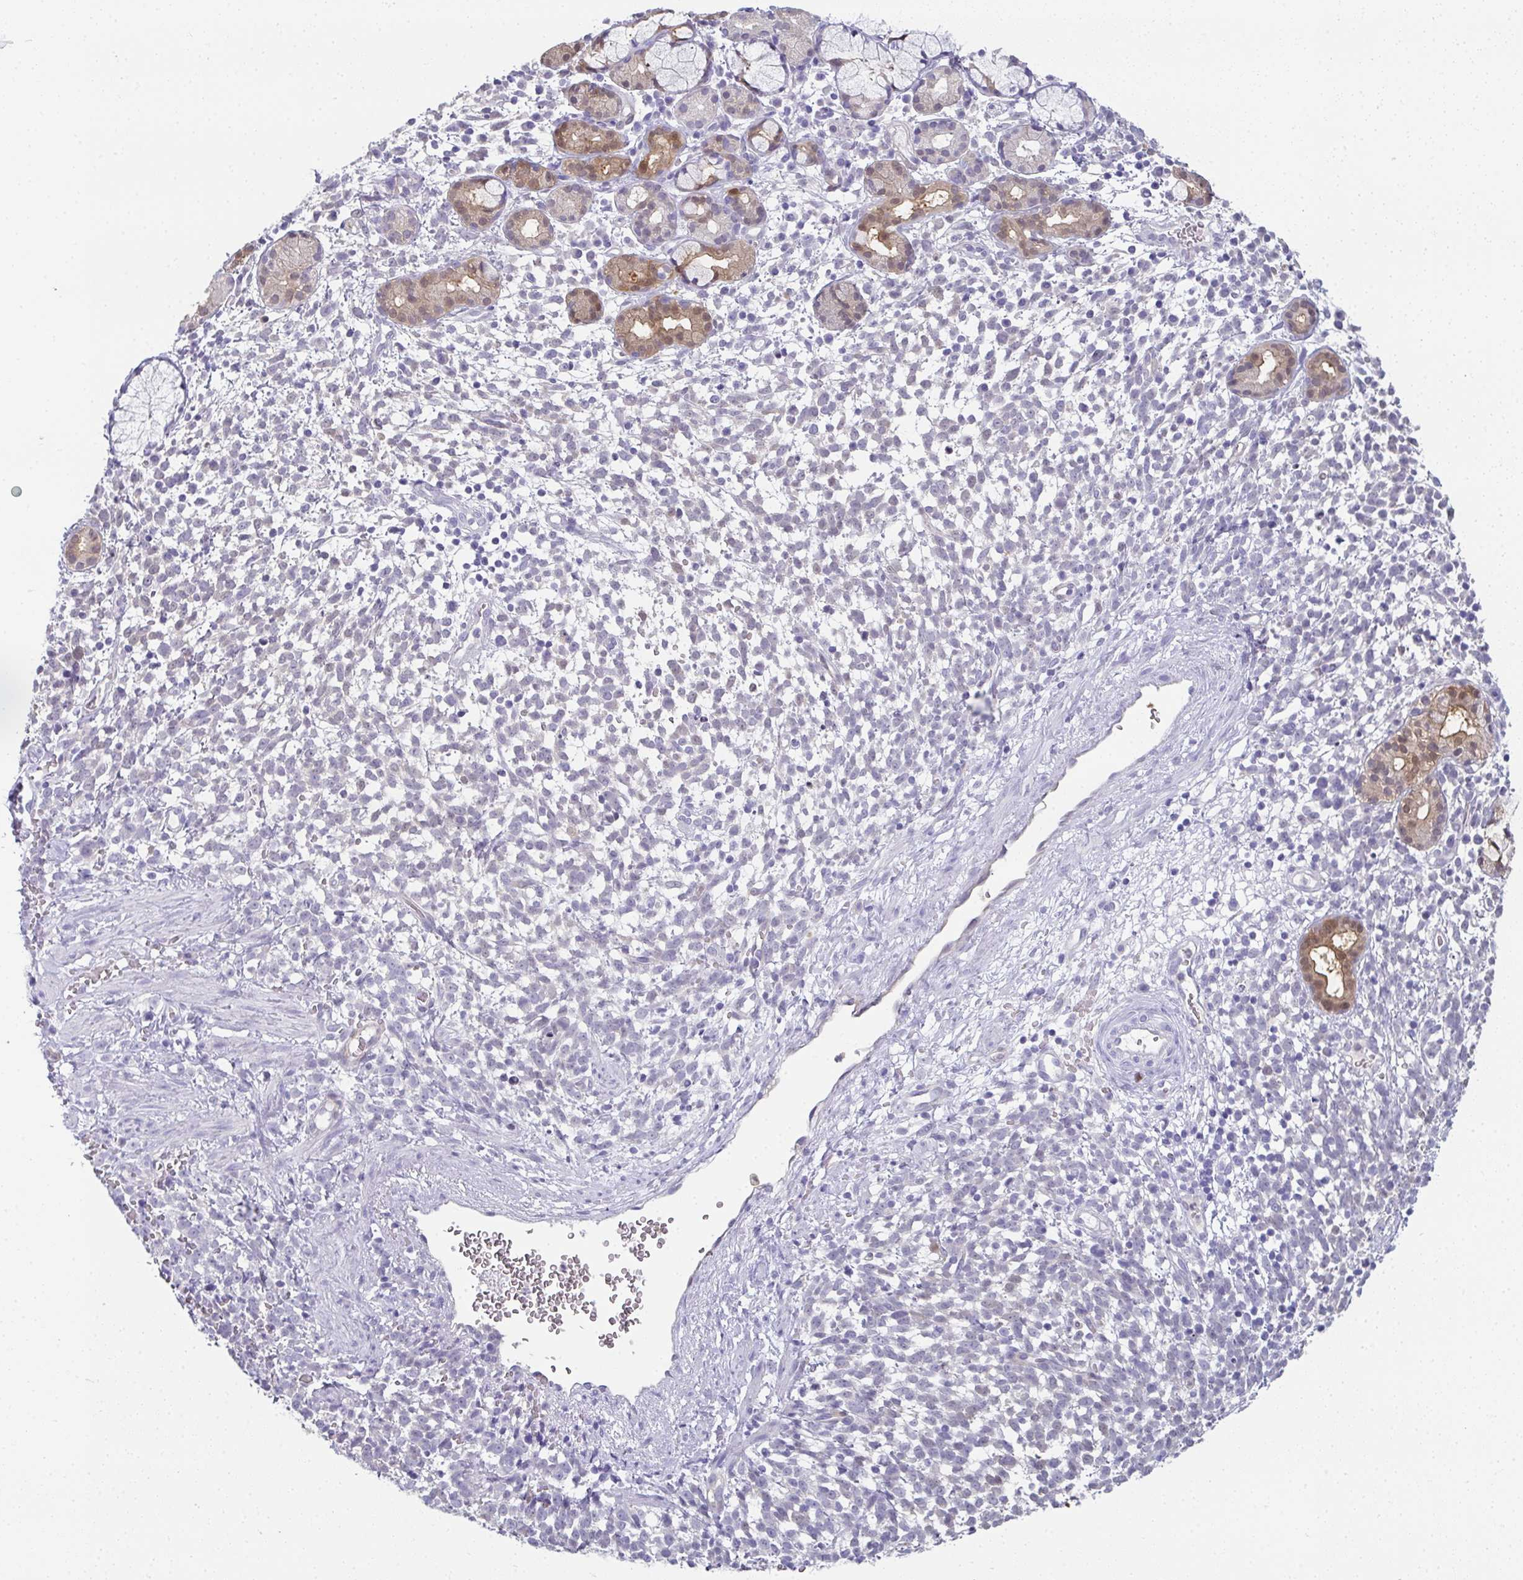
{"staining": {"intensity": "negative", "quantity": "none", "location": "none"}, "tissue": "melanoma", "cell_type": "Tumor cells", "image_type": "cancer", "snomed": [{"axis": "morphology", "description": "Malignant melanoma, NOS"}, {"axis": "topography", "description": "Skin"}], "caption": "The immunohistochemistry (IHC) photomicrograph has no significant expression in tumor cells of melanoma tissue.", "gene": "RBP1", "patient": {"sex": "female", "age": 70}}